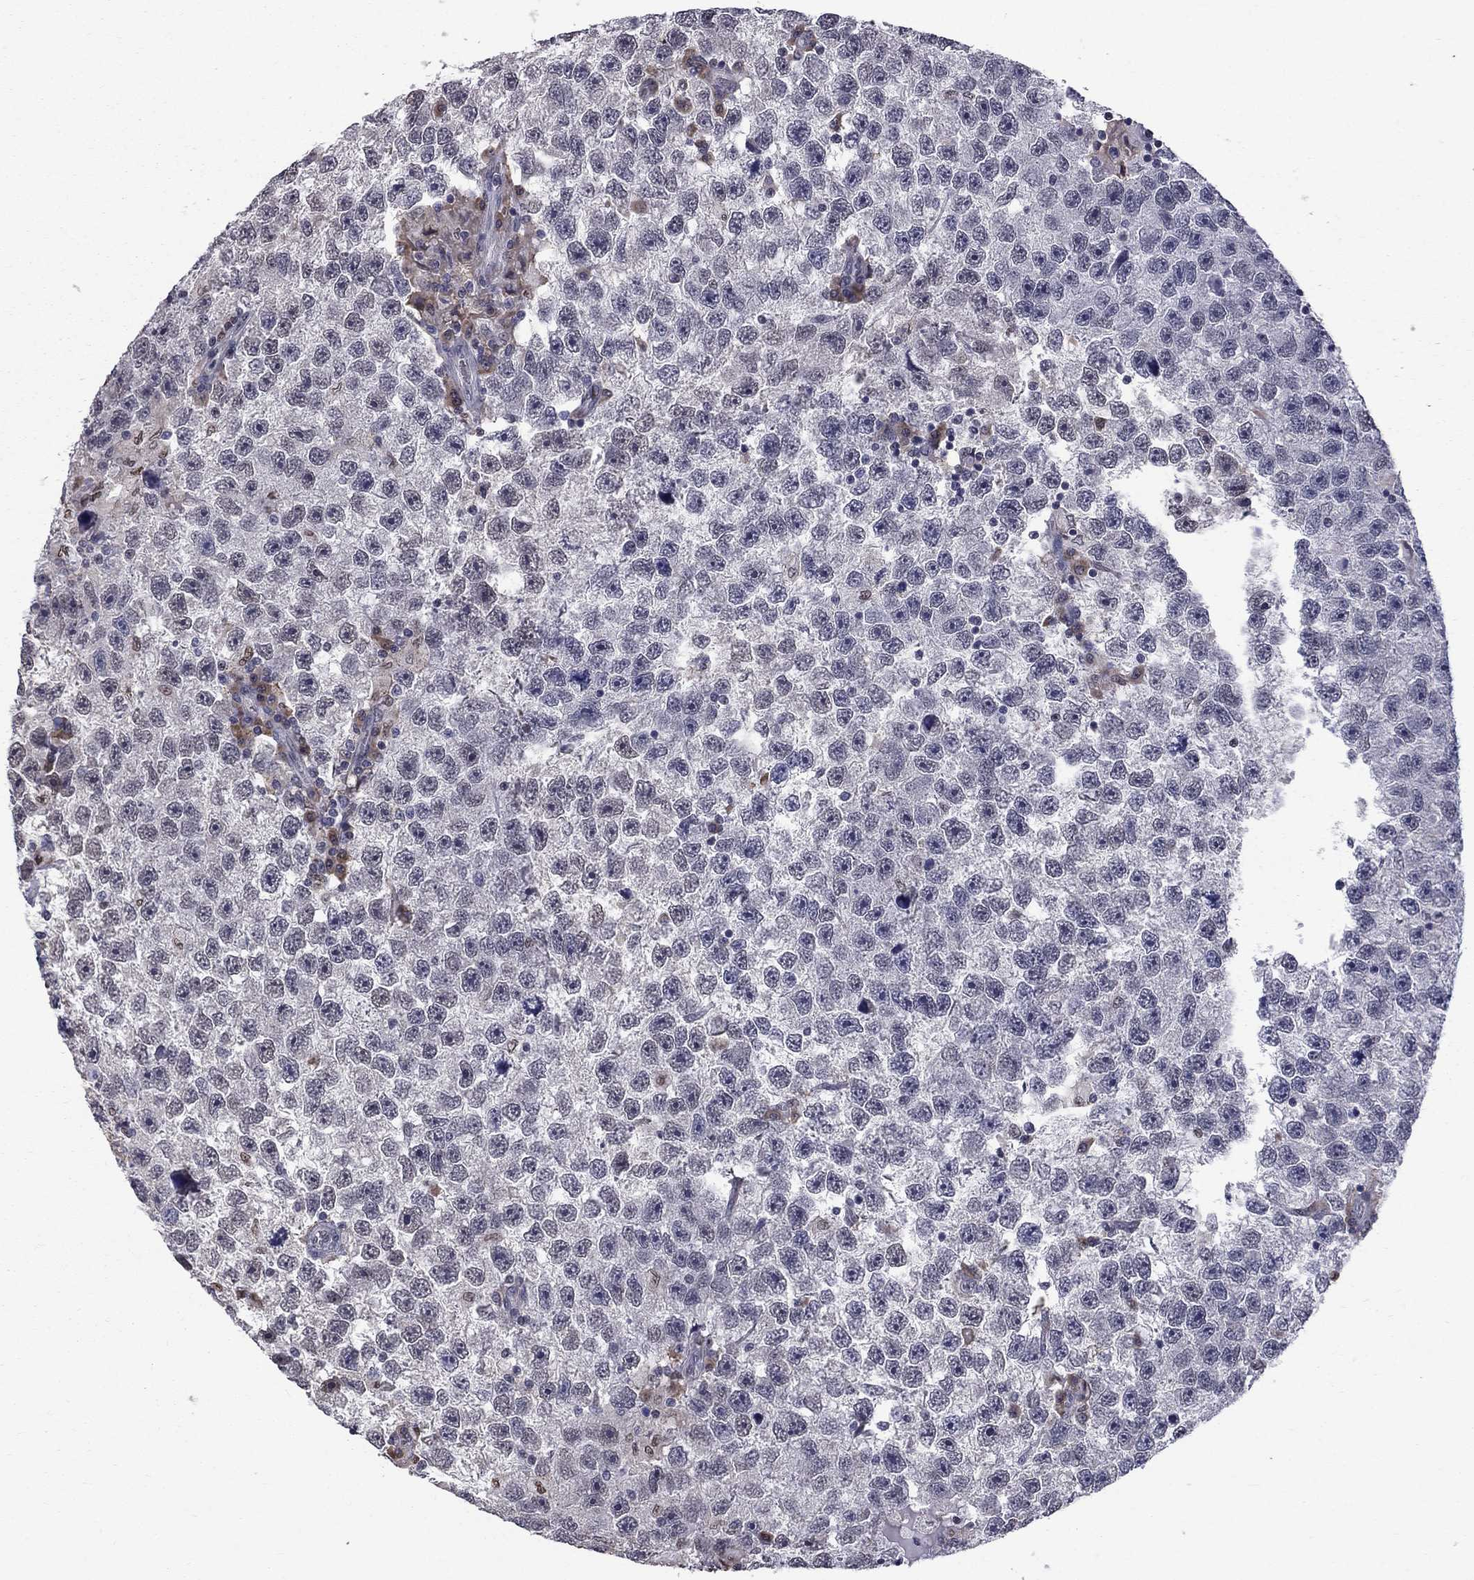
{"staining": {"intensity": "negative", "quantity": "none", "location": "none"}, "tissue": "testis cancer", "cell_type": "Tumor cells", "image_type": "cancer", "snomed": [{"axis": "morphology", "description": "Seminoma, NOS"}, {"axis": "topography", "description": "Testis"}], "caption": "This is an immunohistochemistry photomicrograph of testis cancer (seminoma). There is no positivity in tumor cells.", "gene": "HSPB2", "patient": {"sex": "male", "age": 26}}